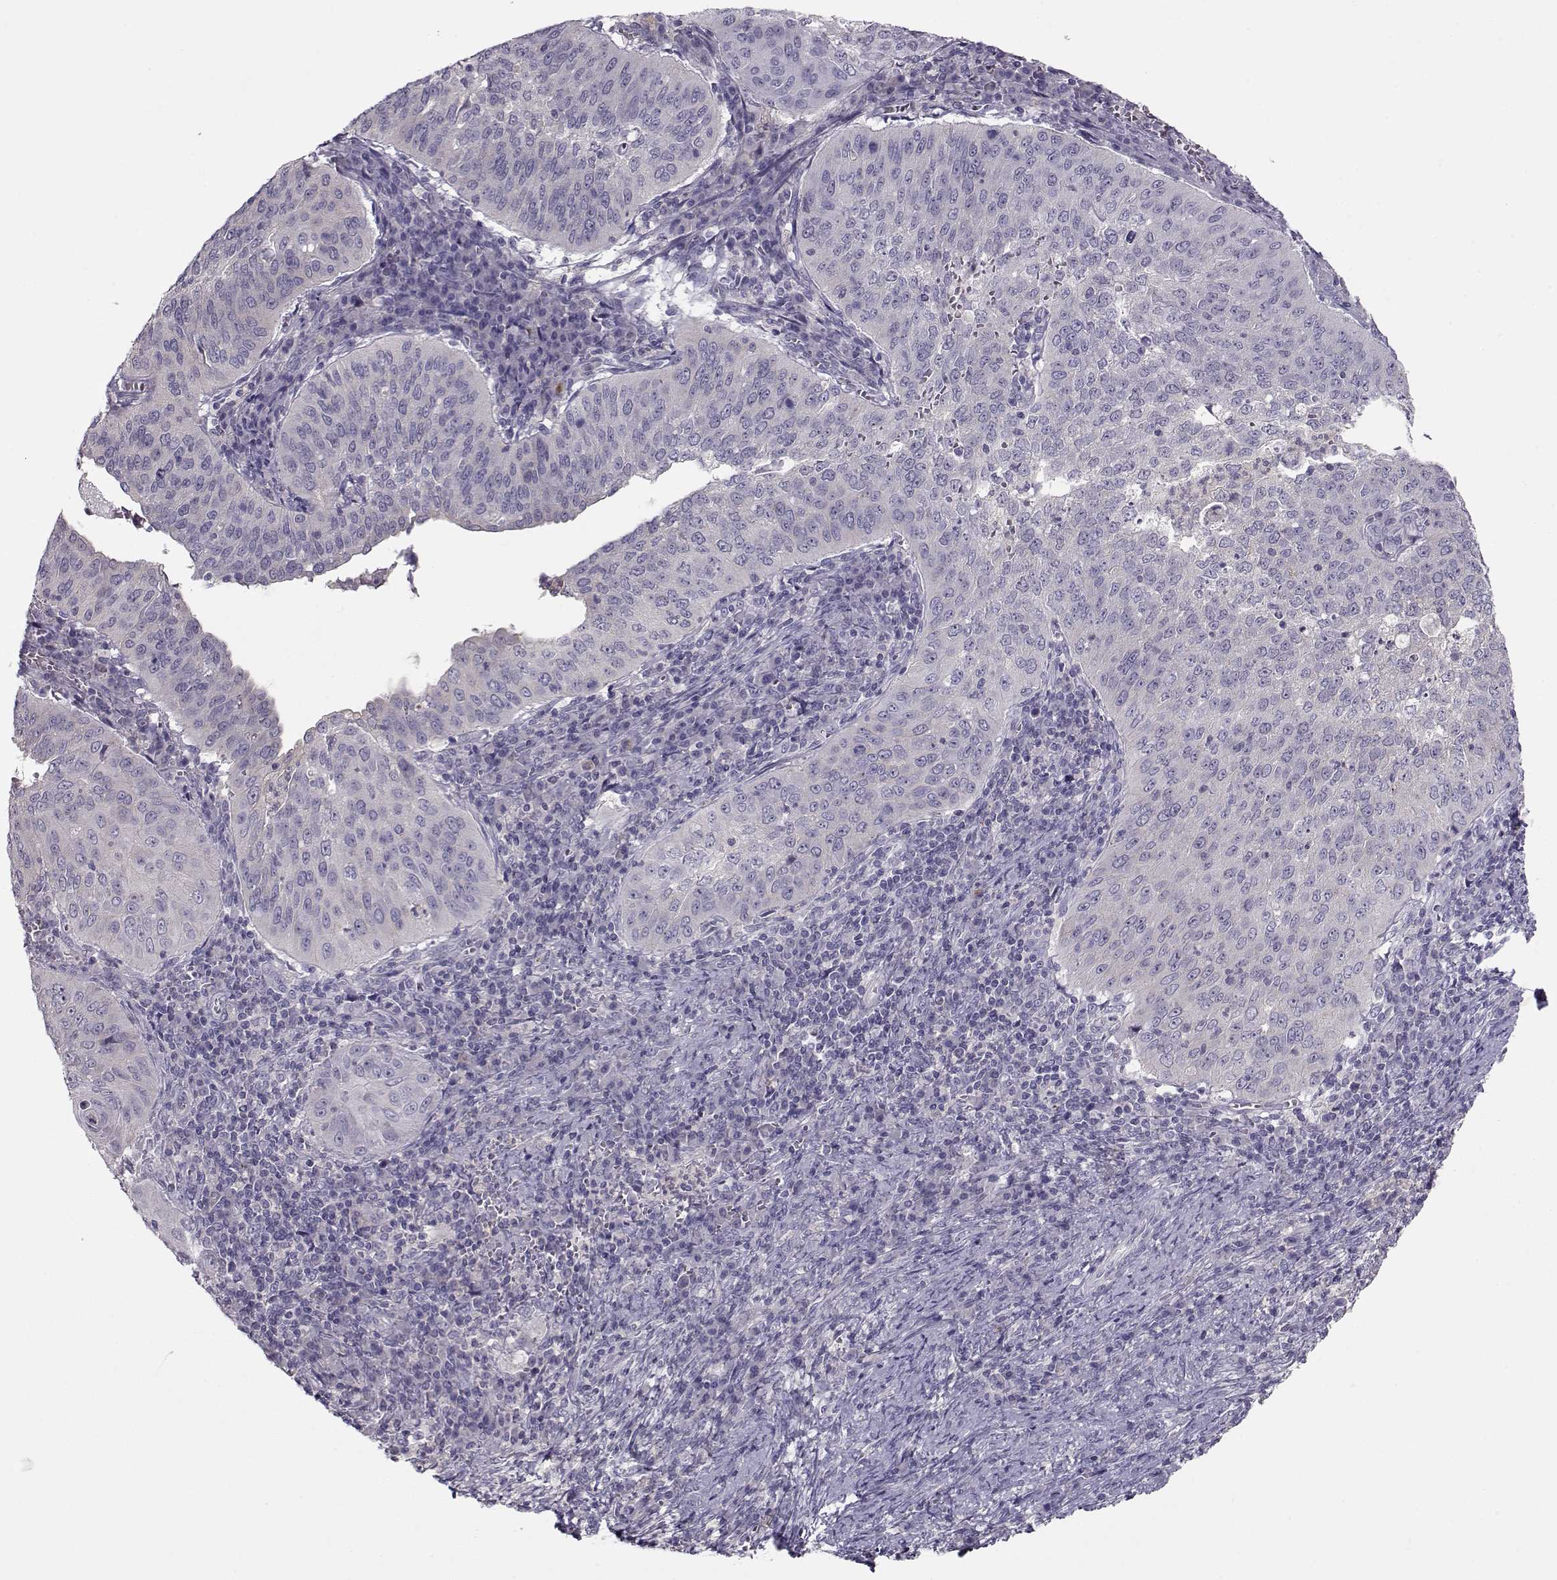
{"staining": {"intensity": "negative", "quantity": "none", "location": "none"}, "tissue": "cervical cancer", "cell_type": "Tumor cells", "image_type": "cancer", "snomed": [{"axis": "morphology", "description": "Squamous cell carcinoma, NOS"}, {"axis": "topography", "description": "Cervix"}], "caption": "The histopathology image demonstrates no staining of tumor cells in squamous cell carcinoma (cervical).", "gene": "GRK1", "patient": {"sex": "female", "age": 39}}